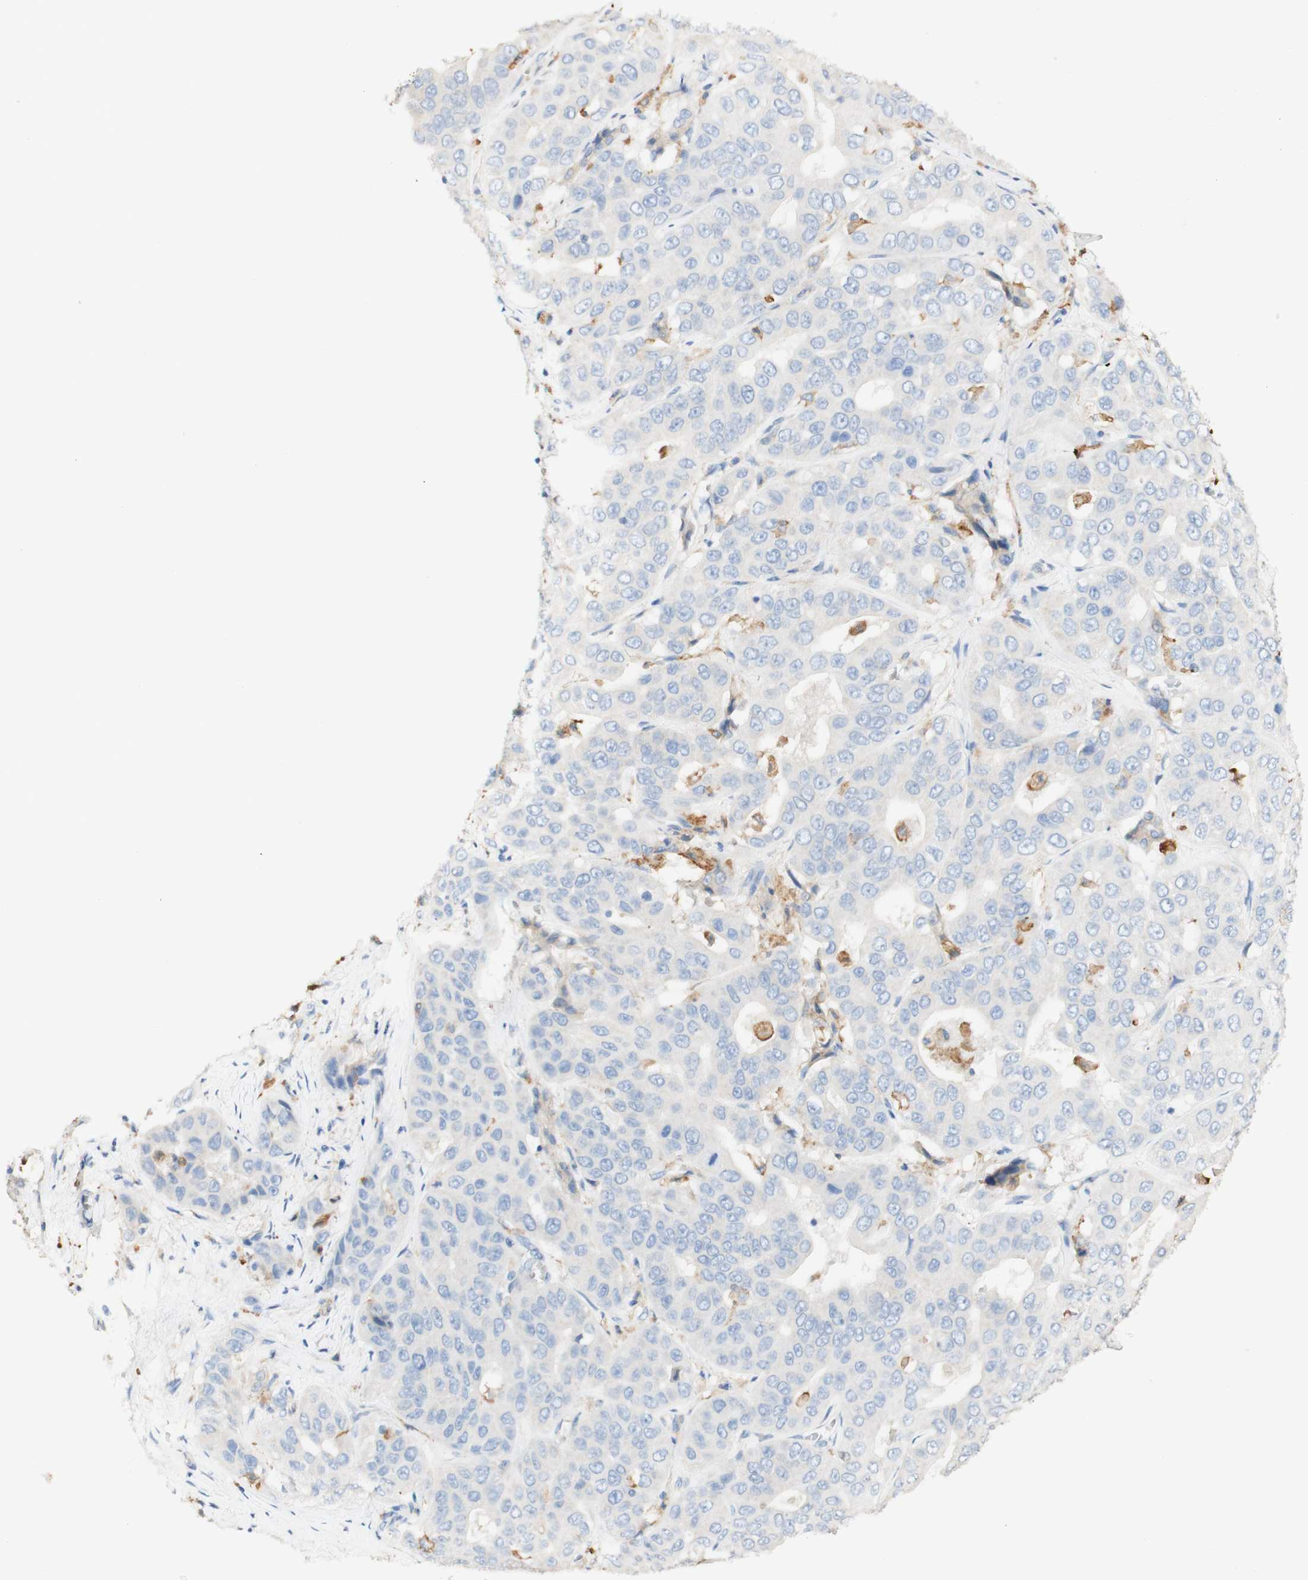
{"staining": {"intensity": "negative", "quantity": "none", "location": "none"}, "tissue": "liver cancer", "cell_type": "Tumor cells", "image_type": "cancer", "snomed": [{"axis": "morphology", "description": "Cholangiocarcinoma"}, {"axis": "topography", "description": "Liver"}], "caption": "An immunohistochemistry photomicrograph of liver cholangiocarcinoma is shown. There is no staining in tumor cells of liver cholangiocarcinoma.", "gene": "FCGRT", "patient": {"sex": "female", "age": 52}}